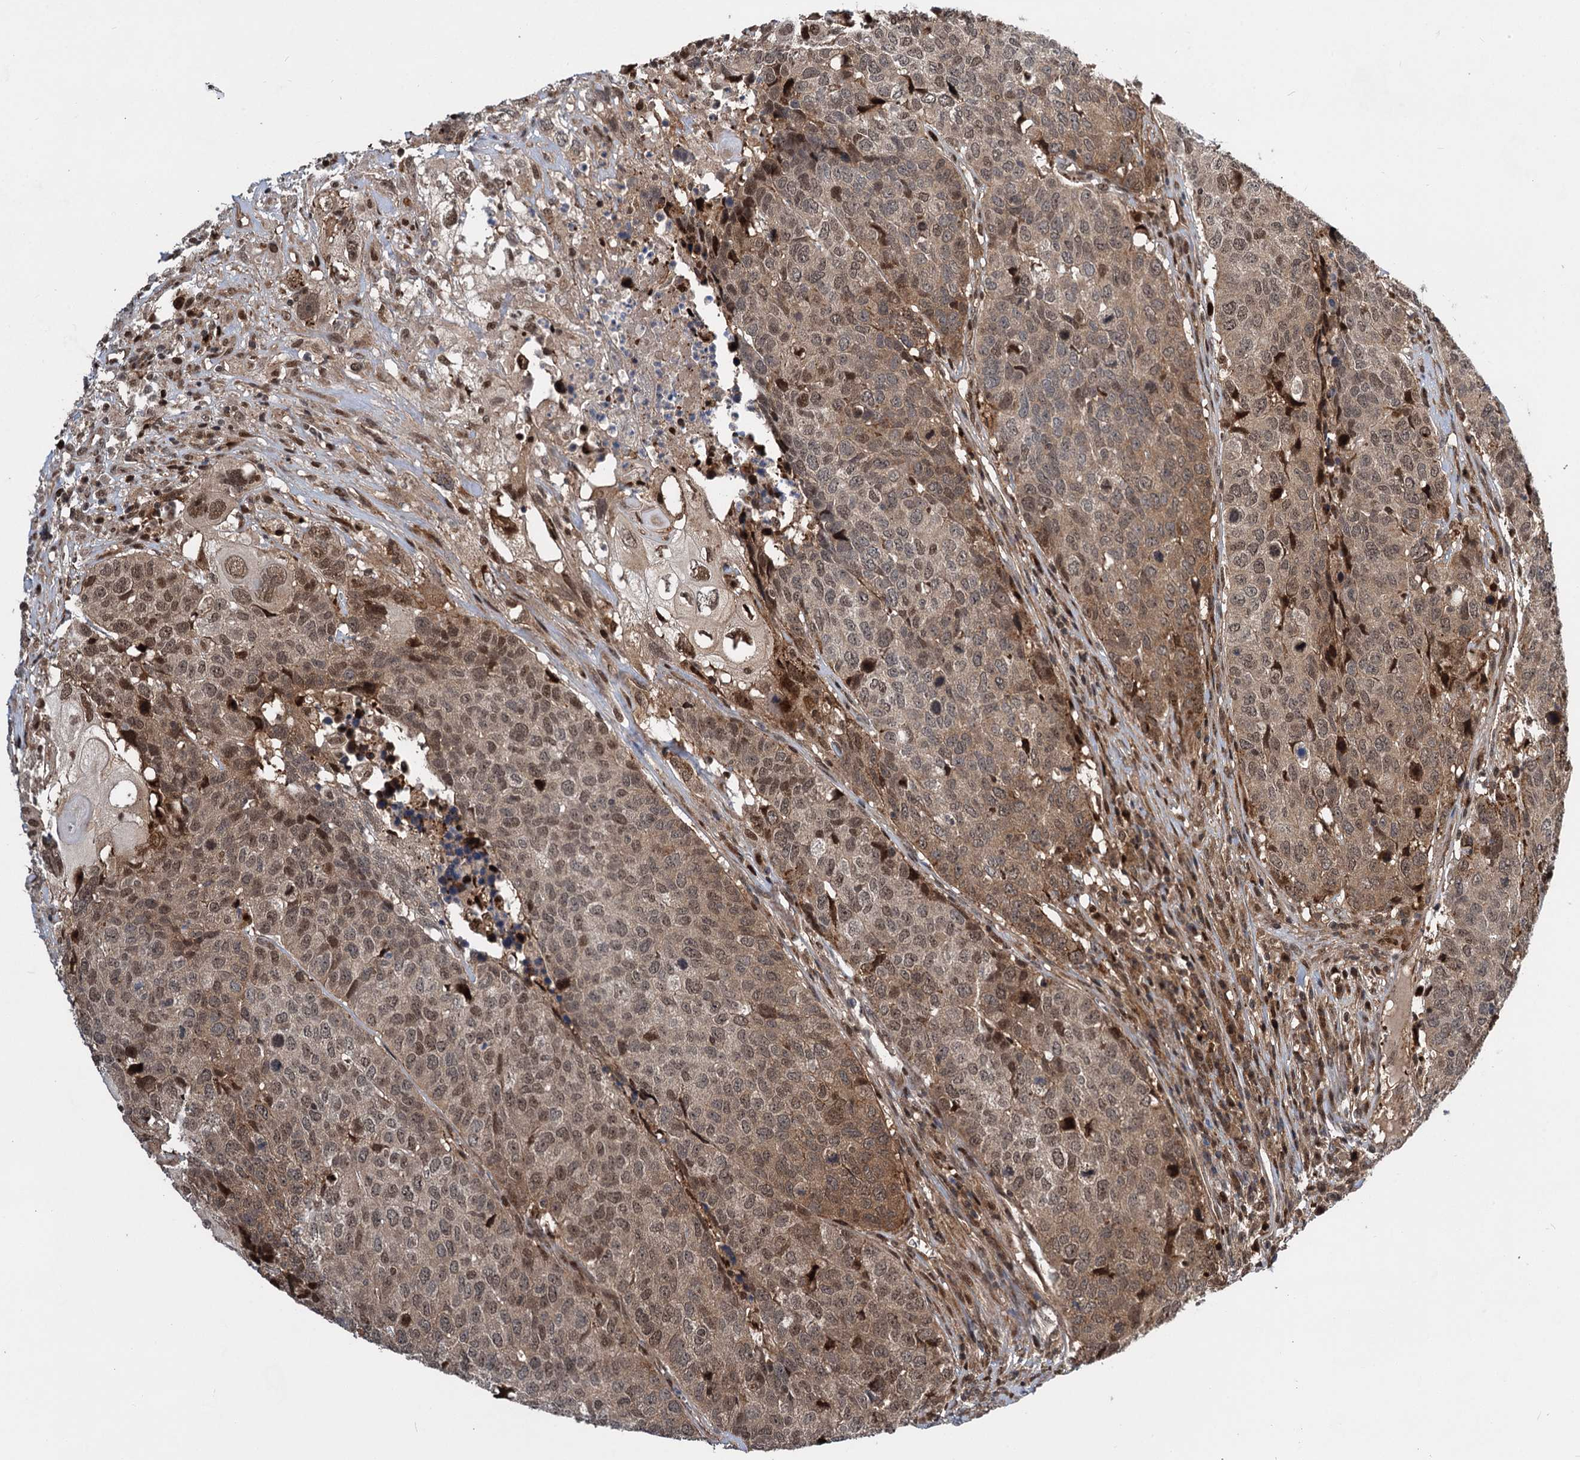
{"staining": {"intensity": "moderate", "quantity": ">75%", "location": "cytoplasmic/membranous,nuclear"}, "tissue": "head and neck cancer", "cell_type": "Tumor cells", "image_type": "cancer", "snomed": [{"axis": "morphology", "description": "Squamous cell carcinoma, NOS"}, {"axis": "topography", "description": "Head-Neck"}], "caption": "Immunohistochemistry staining of head and neck cancer (squamous cell carcinoma), which demonstrates medium levels of moderate cytoplasmic/membranous and nuclear staining in approximately >75% of tumor cells indicating moderate cytoplasmic/membranous and nuclear protein staining. The staining was performed using DAB (3,3'-diaminobenzidine) (brown) for protein detection and nuclei were counterstained in hematoxylin (blue).", "gene": "GPBP1", "patient": {"sex": "male", "age": 66}}